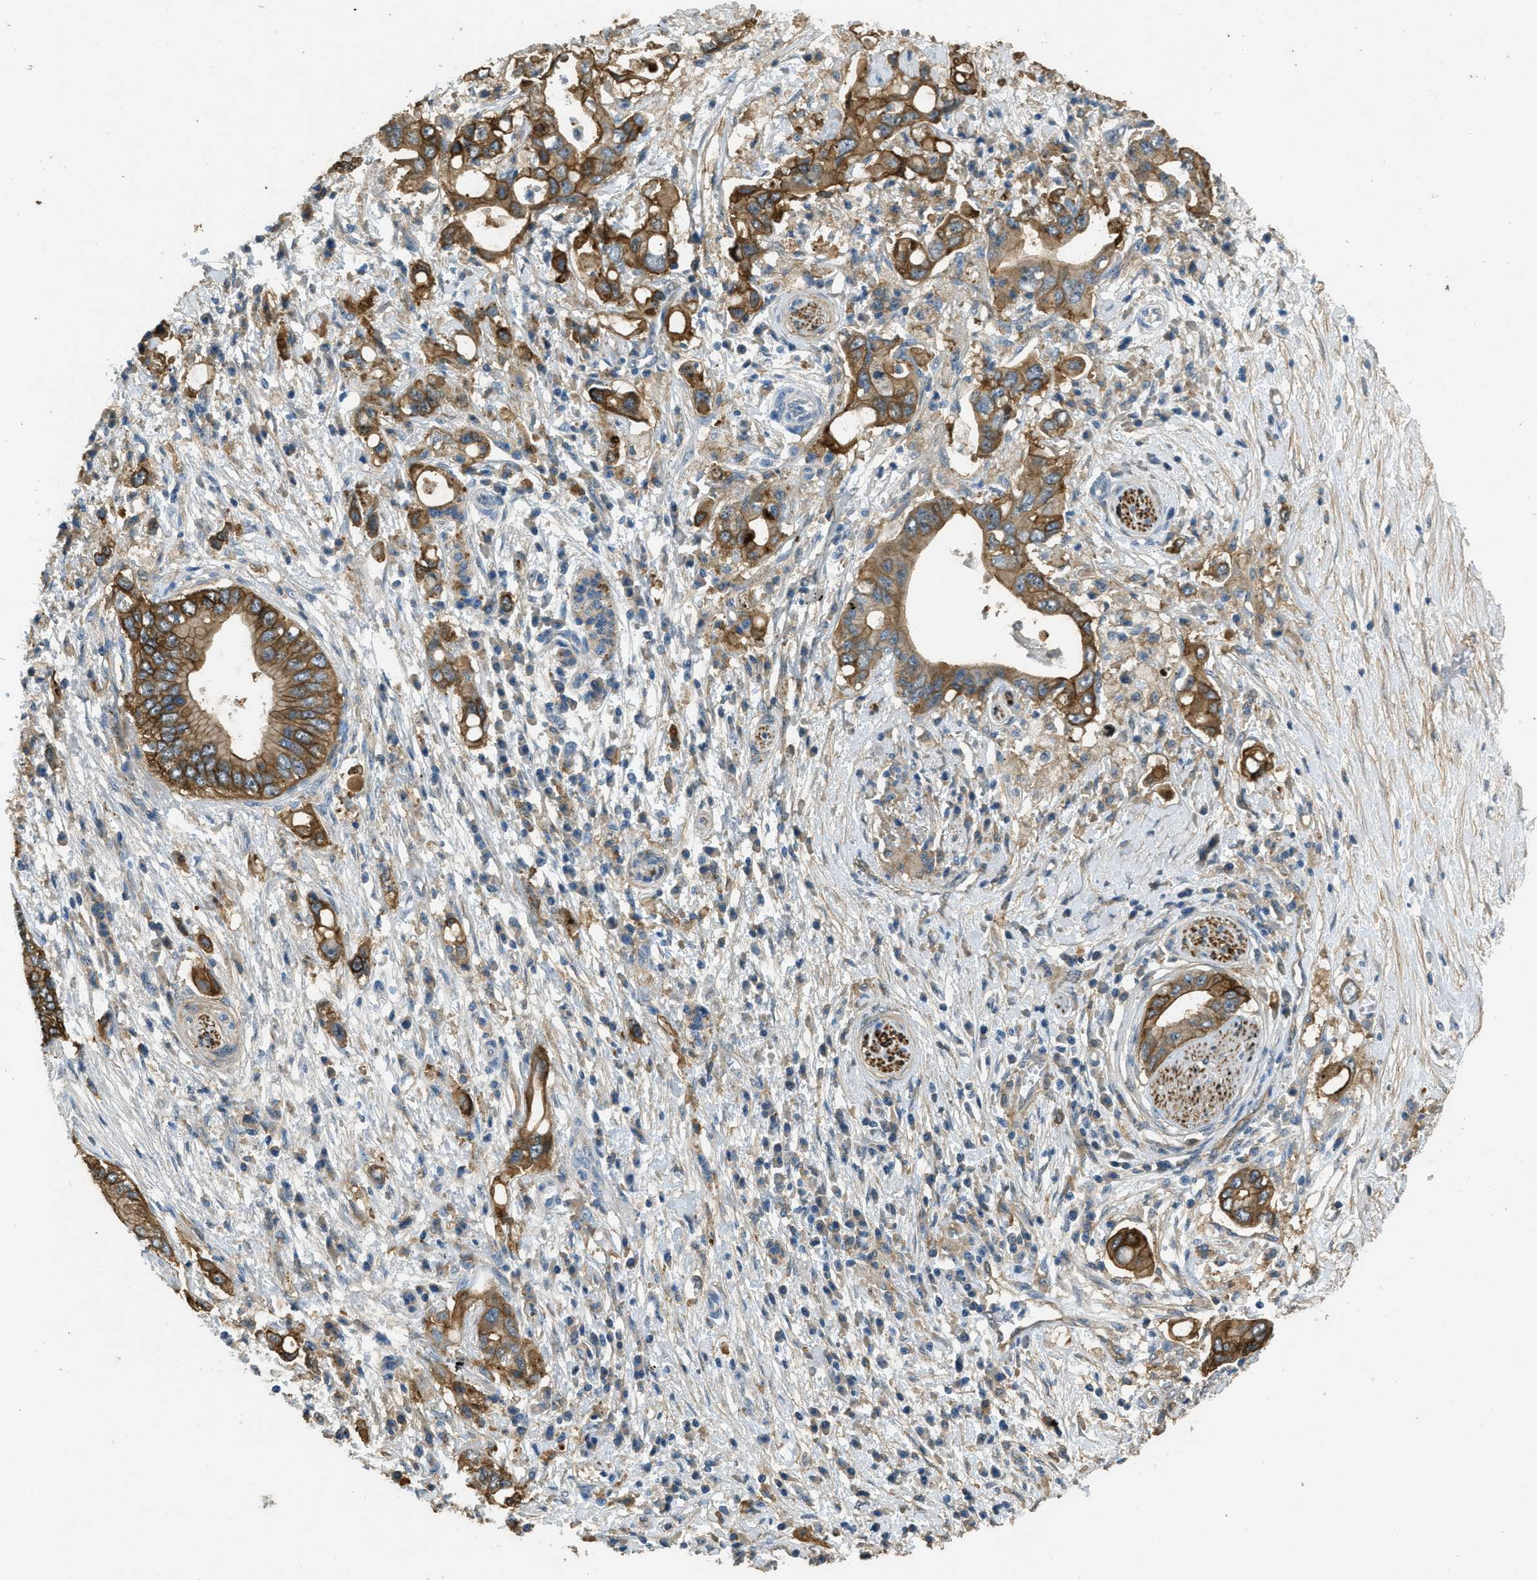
{"staining": {"intensity": "moderate", "quantity": ">75%", "location": "cytoplasmic/membranous"}, "tissue": "pancreatic cancer", "cell_type": "Tumor cells", "image_type": "cancer", "snomed": [{"axis": "morphology", "description": "Adenocarcinoma, NOS"}, {"axis": "topography", "description": "Pancreas"}], "caption": "A high-resolution micrograph shows immunohistochemistry staining of pancreatic cancer (adenocarcinoma), which exhibits moderate cytoplasmic/membranous positivity in approximately >75% of tumor cells. Nuclei are stained in blue.", "gene": "OSMR", "patient": {"sex": "female", "age": 73}}